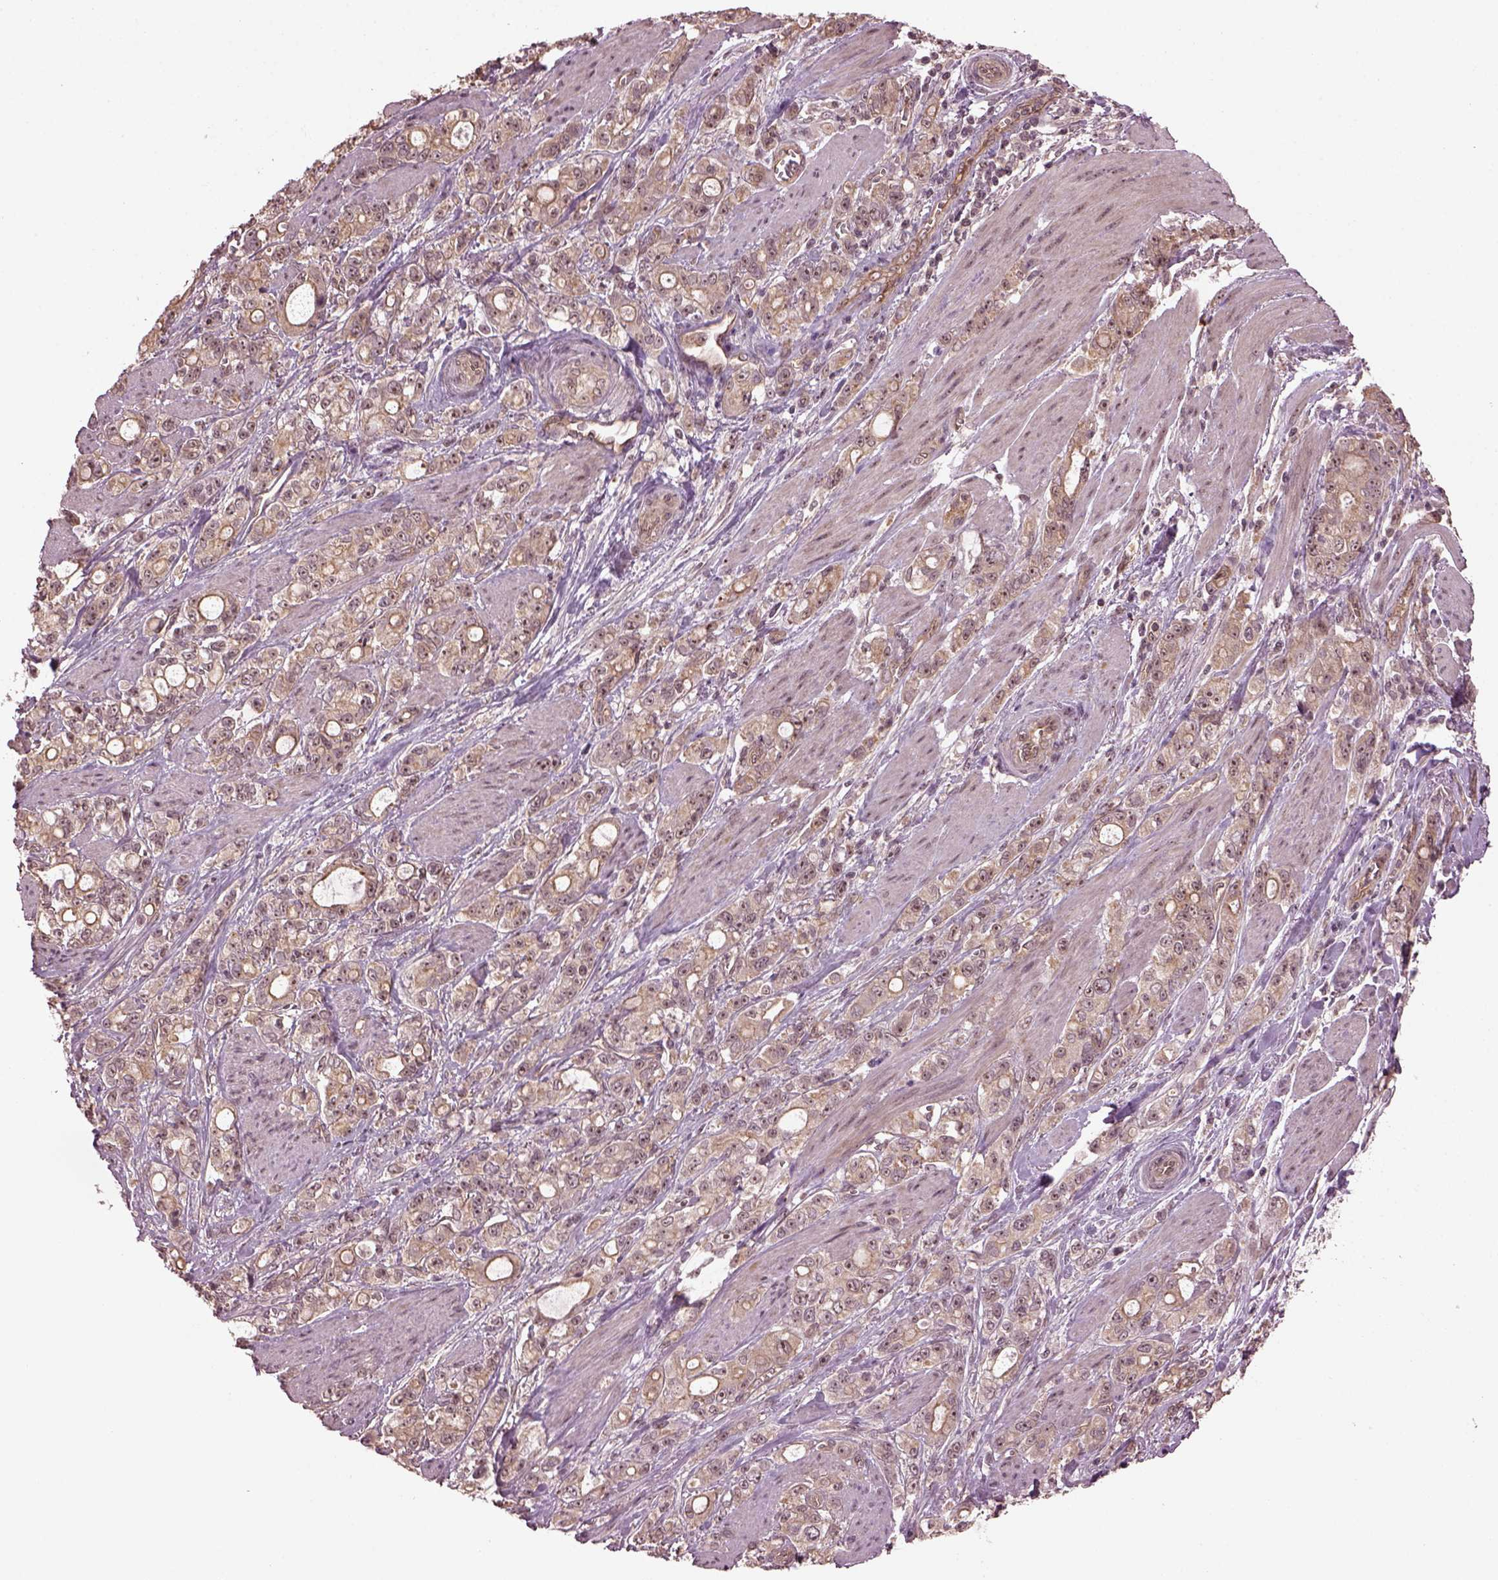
{"staining": {"intensity": "weak", "quantity": "25%-75%", "location": "cytoplasmic/membranous,nuclear"}, "tissue": "stomach cancer", "cell_type": "Tumor cells", "image_type": "cancer", "snomed": [{"axis": "morphology", "description": "Adenocarcinoma, NOS"}, {"axis": "topography", "description": "Stomach"}], "caption": "Protein staining of stomach cancer tissue reveals weak cytoplasmic/membranous and nuclear positivity in approximately 25%-75% of tumor cells.", "gene": "GNRH1", "patient": {"sex": "male", "age": 63}}